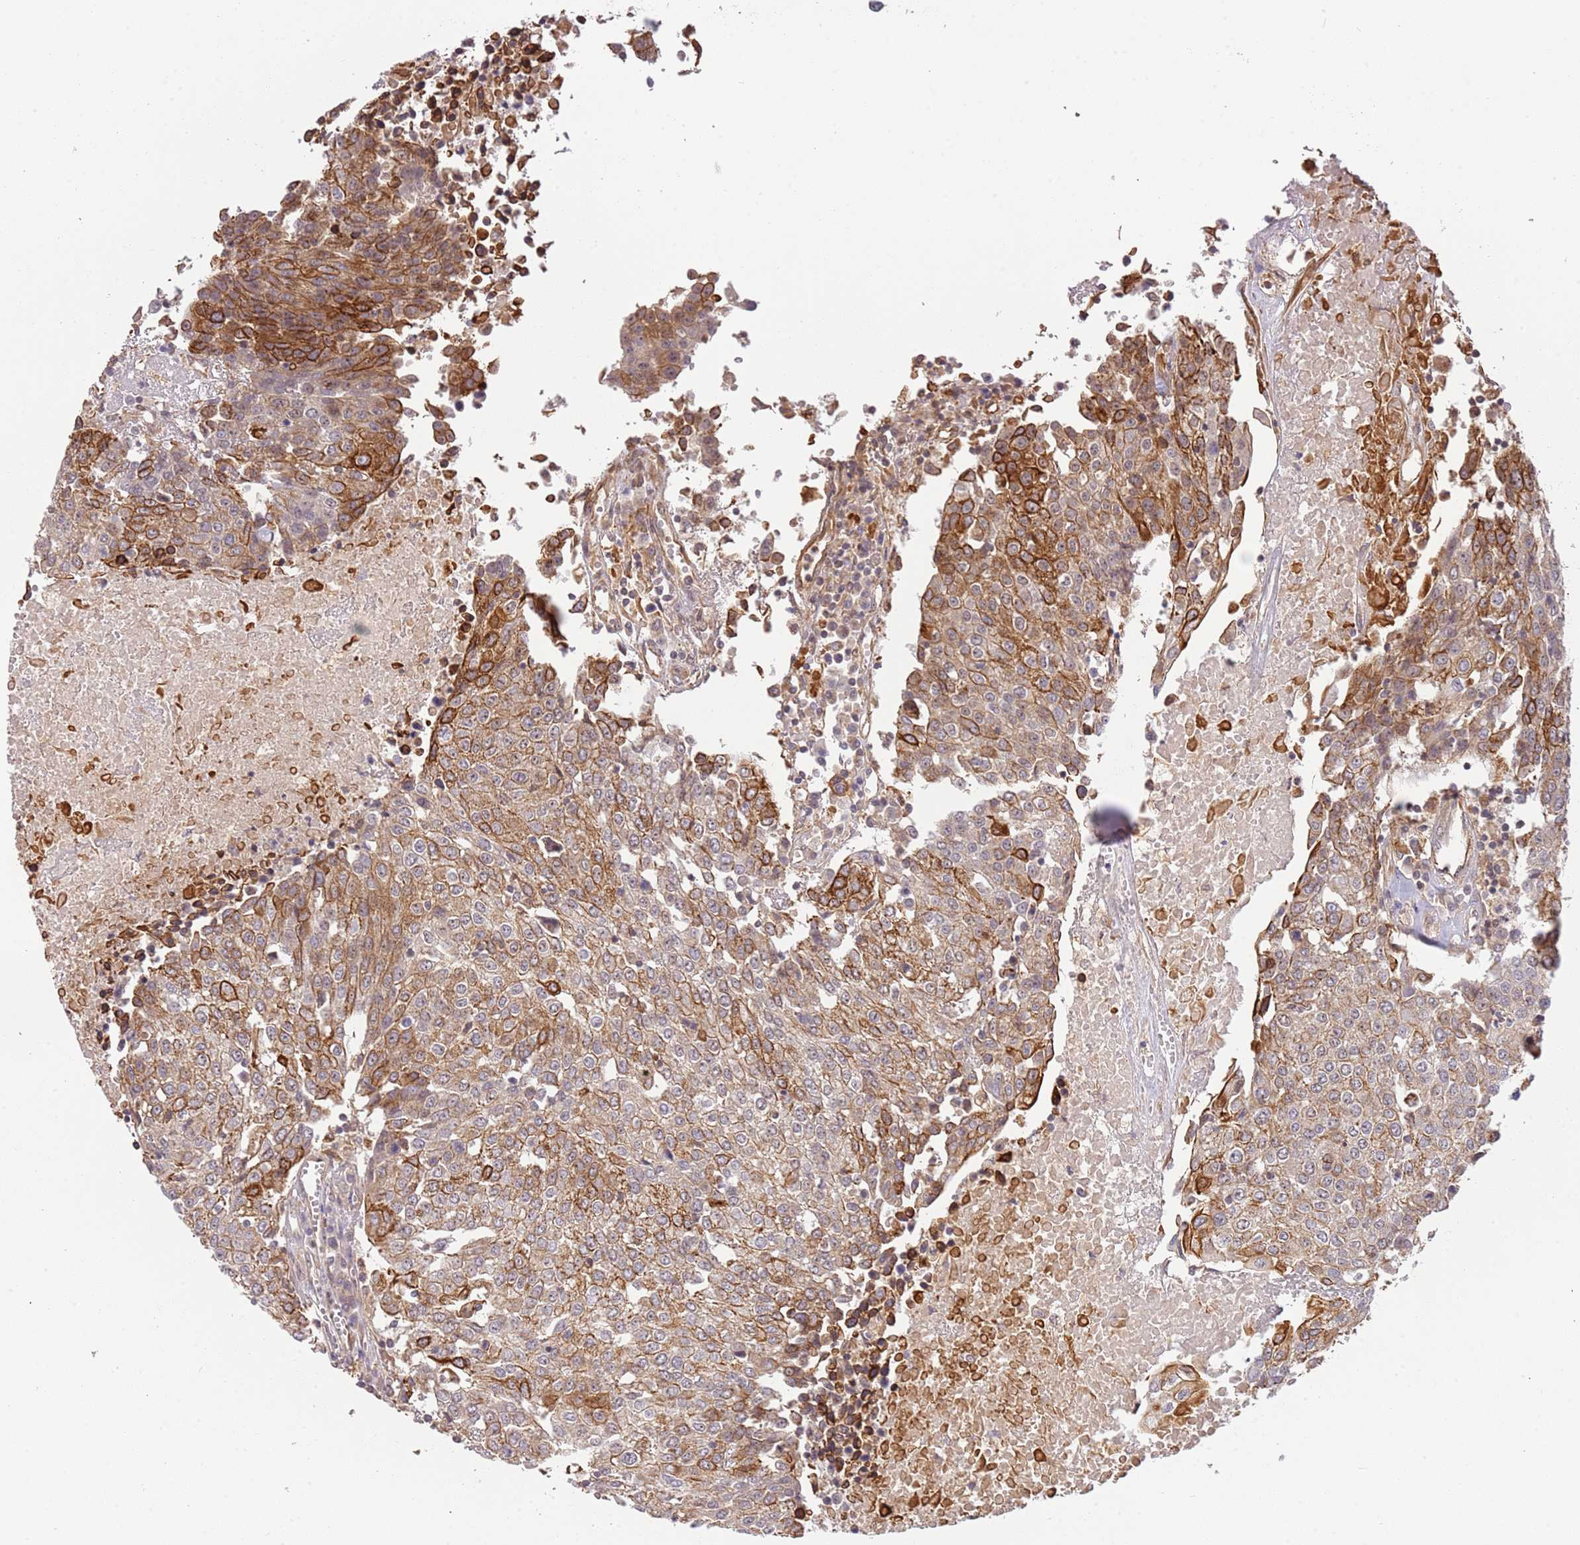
{"staining": {"intensity": "strong", "quantity": "25%-75%", "location": "cytoplasmic/membranous"}, "tissue": "urothelial cancer", "cell_type": "Tumor cells", "image_type": "cancer", "snomed": [{"axis": "morphology", "description": "Urothelial carcinoma, High grade"}, {"axis": "topography", "description": "Urinary bladder"}], "caption": "A micrograph of high-grade urothelial carcinoma stained for a protein reveals strong cytoplasmic/membranous brown staining in tumor cells. Using DAB (3,3'-diaminobenzidine) (brown) and hematoxylin (blue) stains, captured at high magnification using brightfield microscopy.", "gene": "SURF2", "patient": {"sex": "female", "age": 85}}